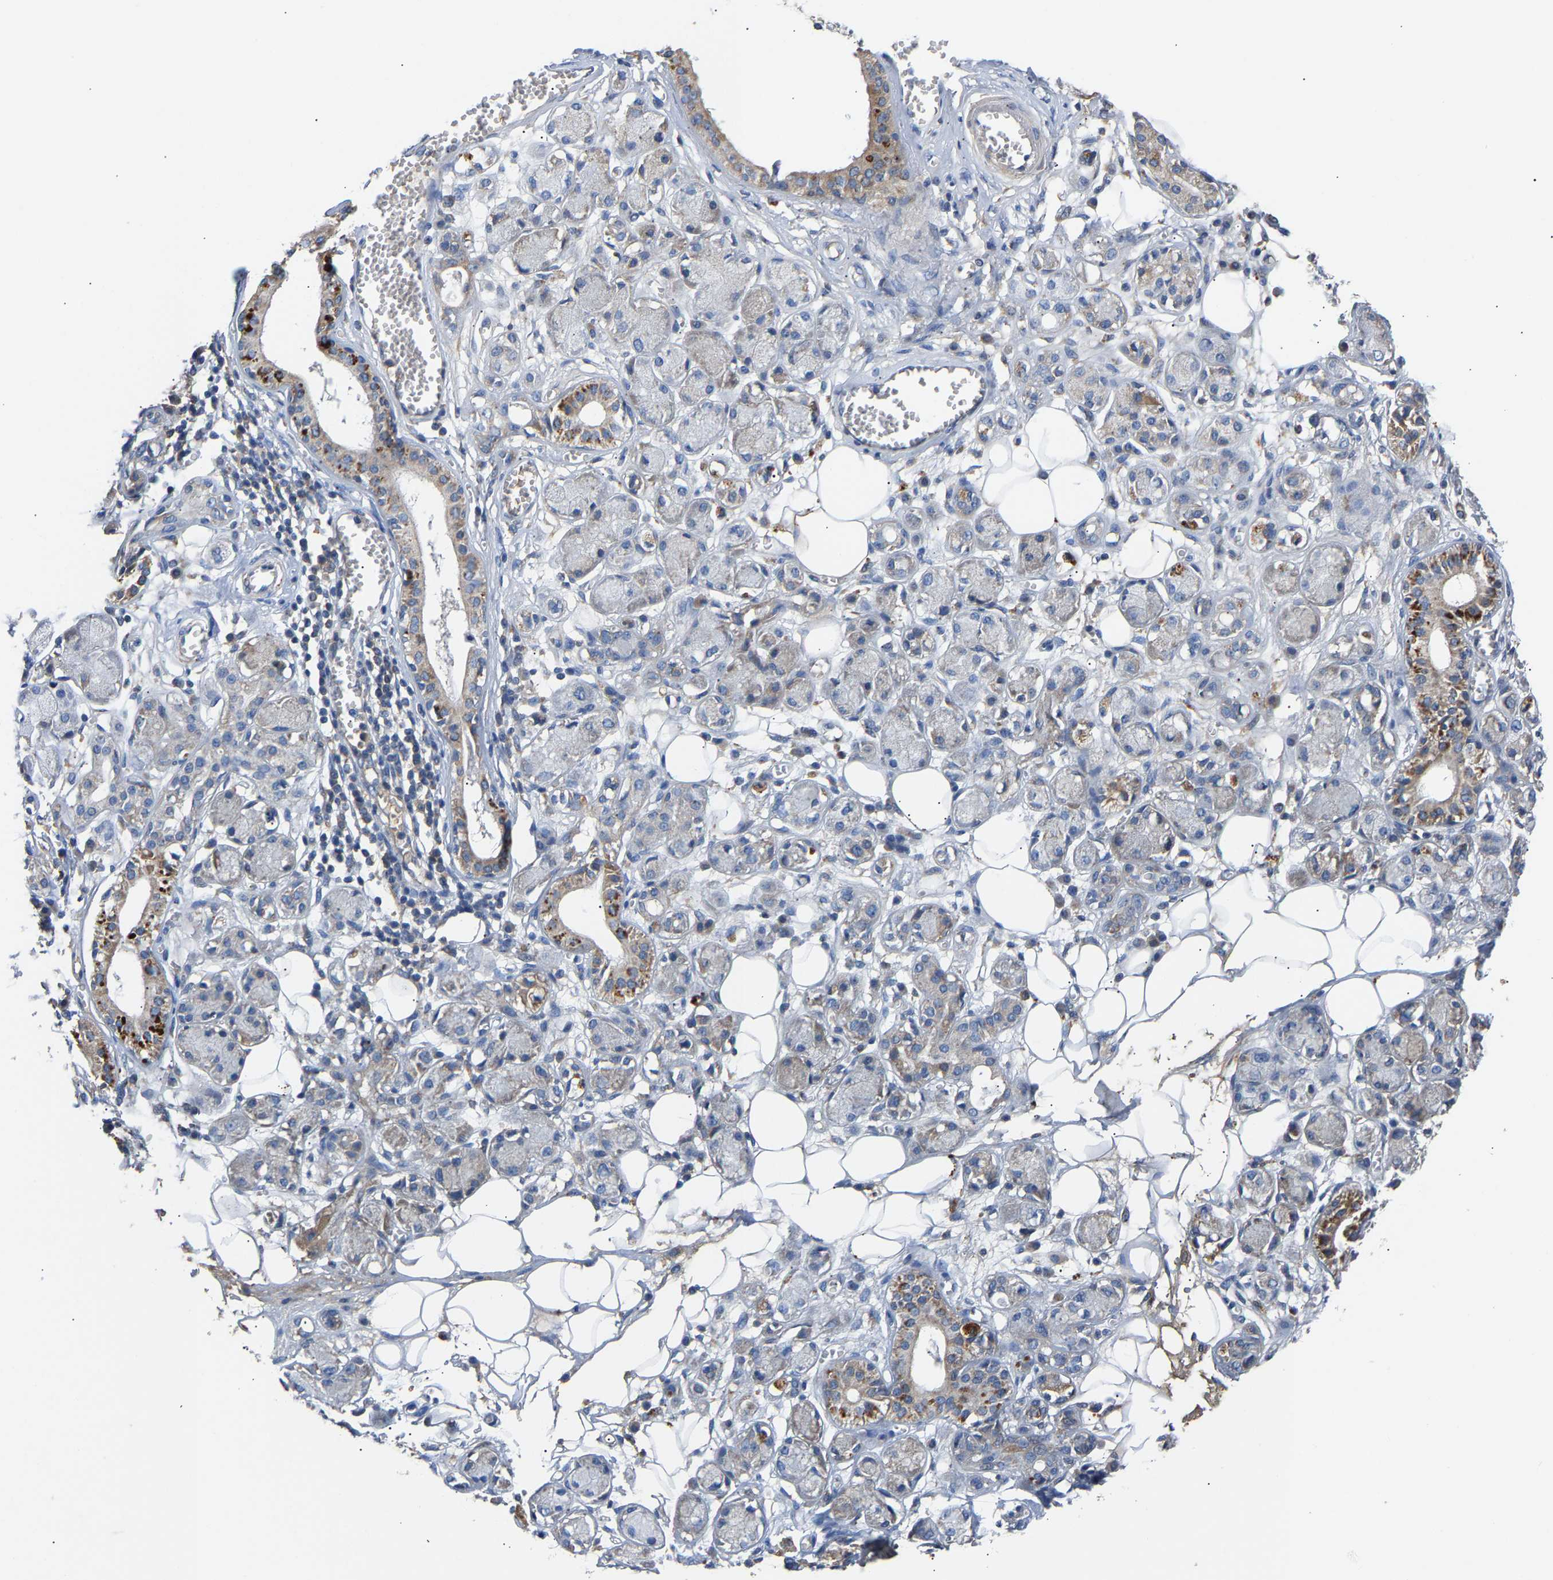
{"staining": {"intensity": "negative", "quantity": "none", "location": "none"}, "tissue": "adipose tissue", "cell_type": "Adipocytes", "image_type": "normal", "snomed": [{"axis": "morphology", "description": "Normal tissue, NOS"}, {"axis": "morphology", "description": "Inflammation, NOS"}, {"axis": "topography", "description": "Salivary gland"}, {"axis": "topography", "description": "Peripheral nerve tissue"}], "caption": "An immunohistochemistry histopathology image of benign adipose tissue is shown. There is no staining in adipocytes of adipose tissue.", "gene": "CCDC171", "patient": {"sex": "female", "age": 75}}